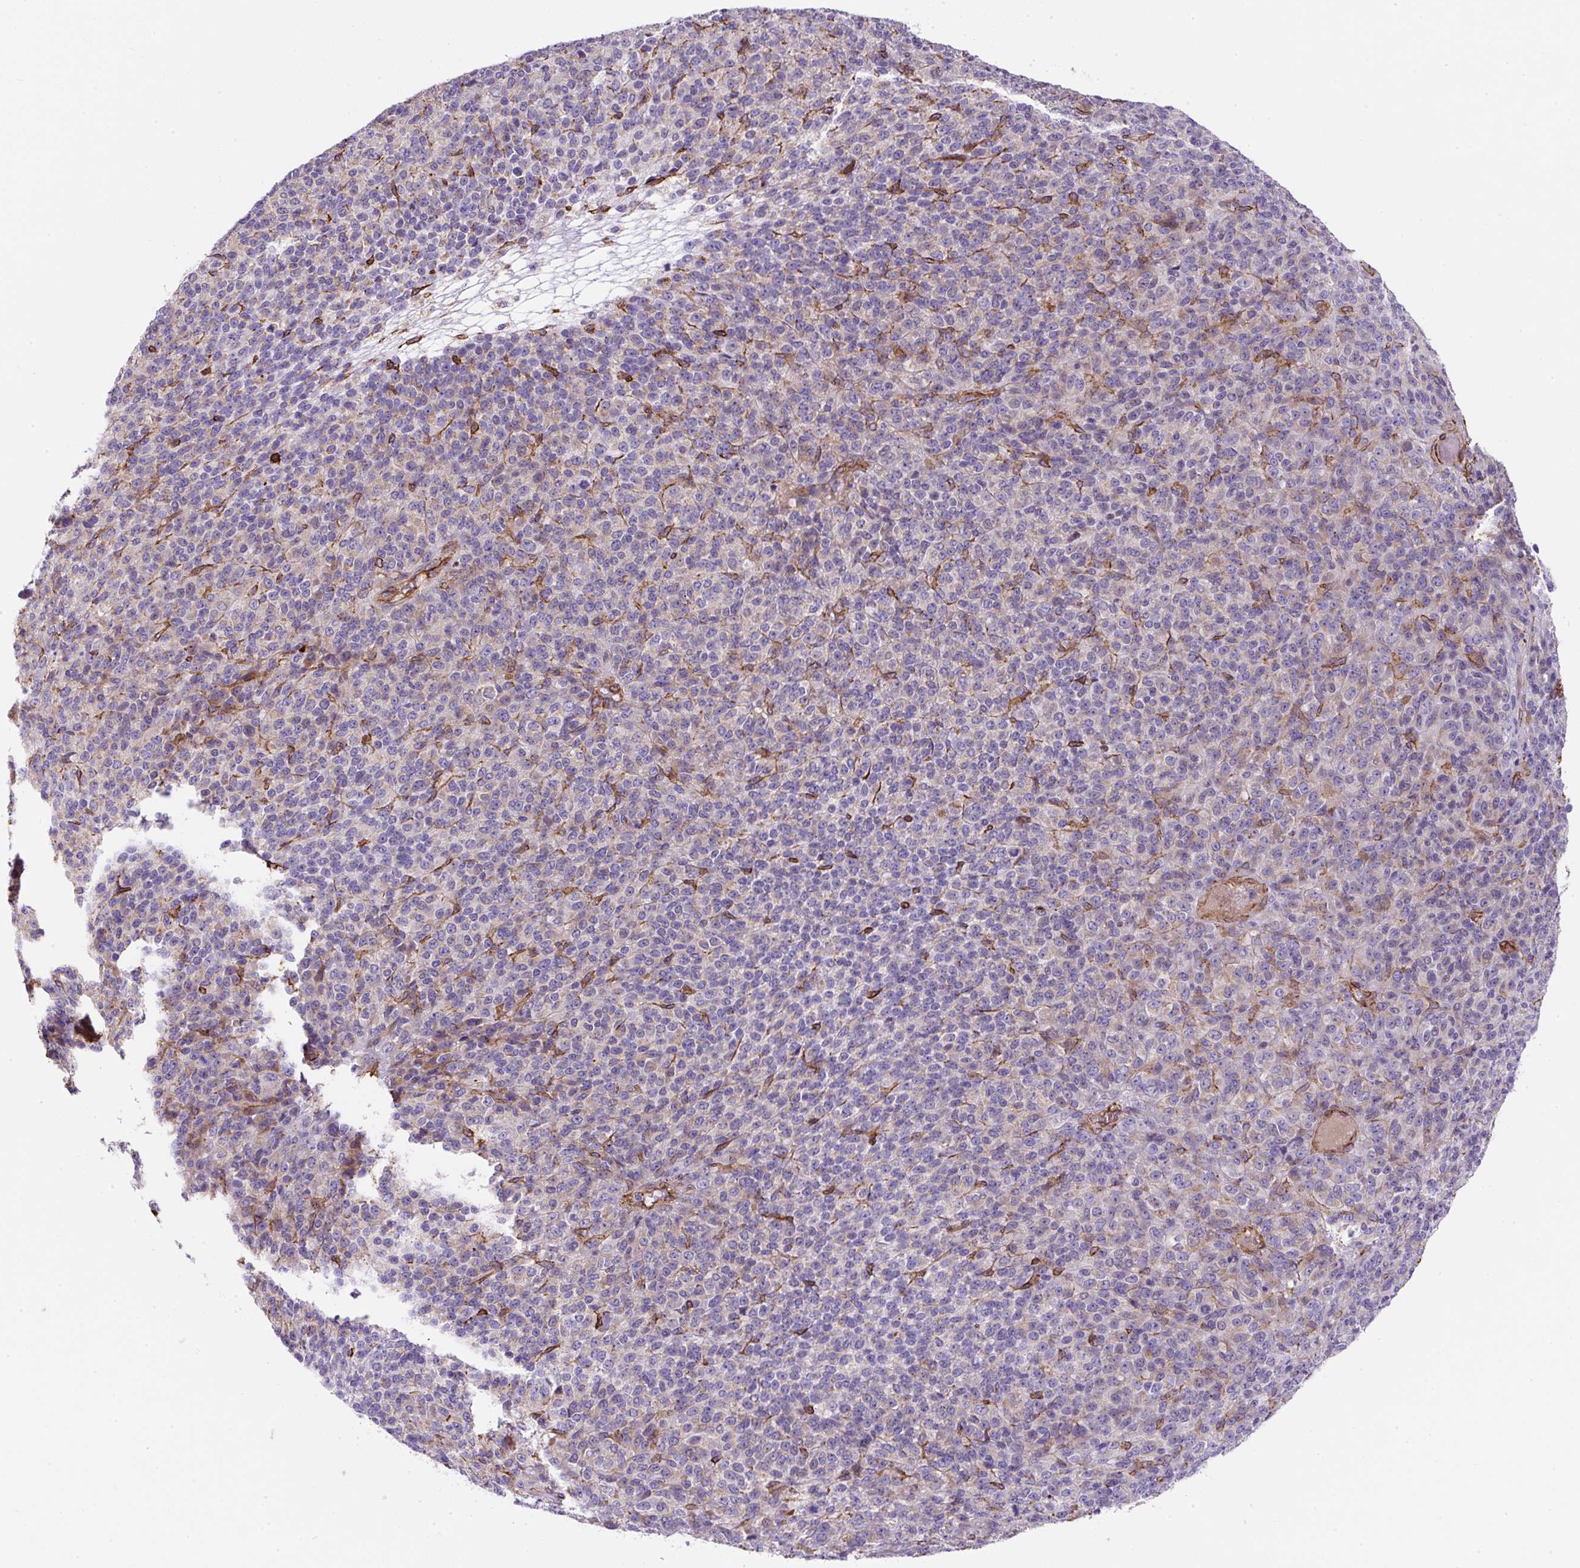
{"staining": {"intensity": "negative", "quantity": "none", "location": "none"}, "tissue": "melanoma", "cell_type": "Tumor cells", "image_type": "cancer", "snomed": [{"axis": "morphology", "description": "Malignant melanoma, Metastatic site"}, {"axis": "topography", "description": "Brain"}], "caption": "This is a image of immunohistochemistry (IHC) staining of melanoma, which shows no positivity in tumor cells.", "gene": "ANKUB1", "patient": {"sex": "female", "age": 56}}